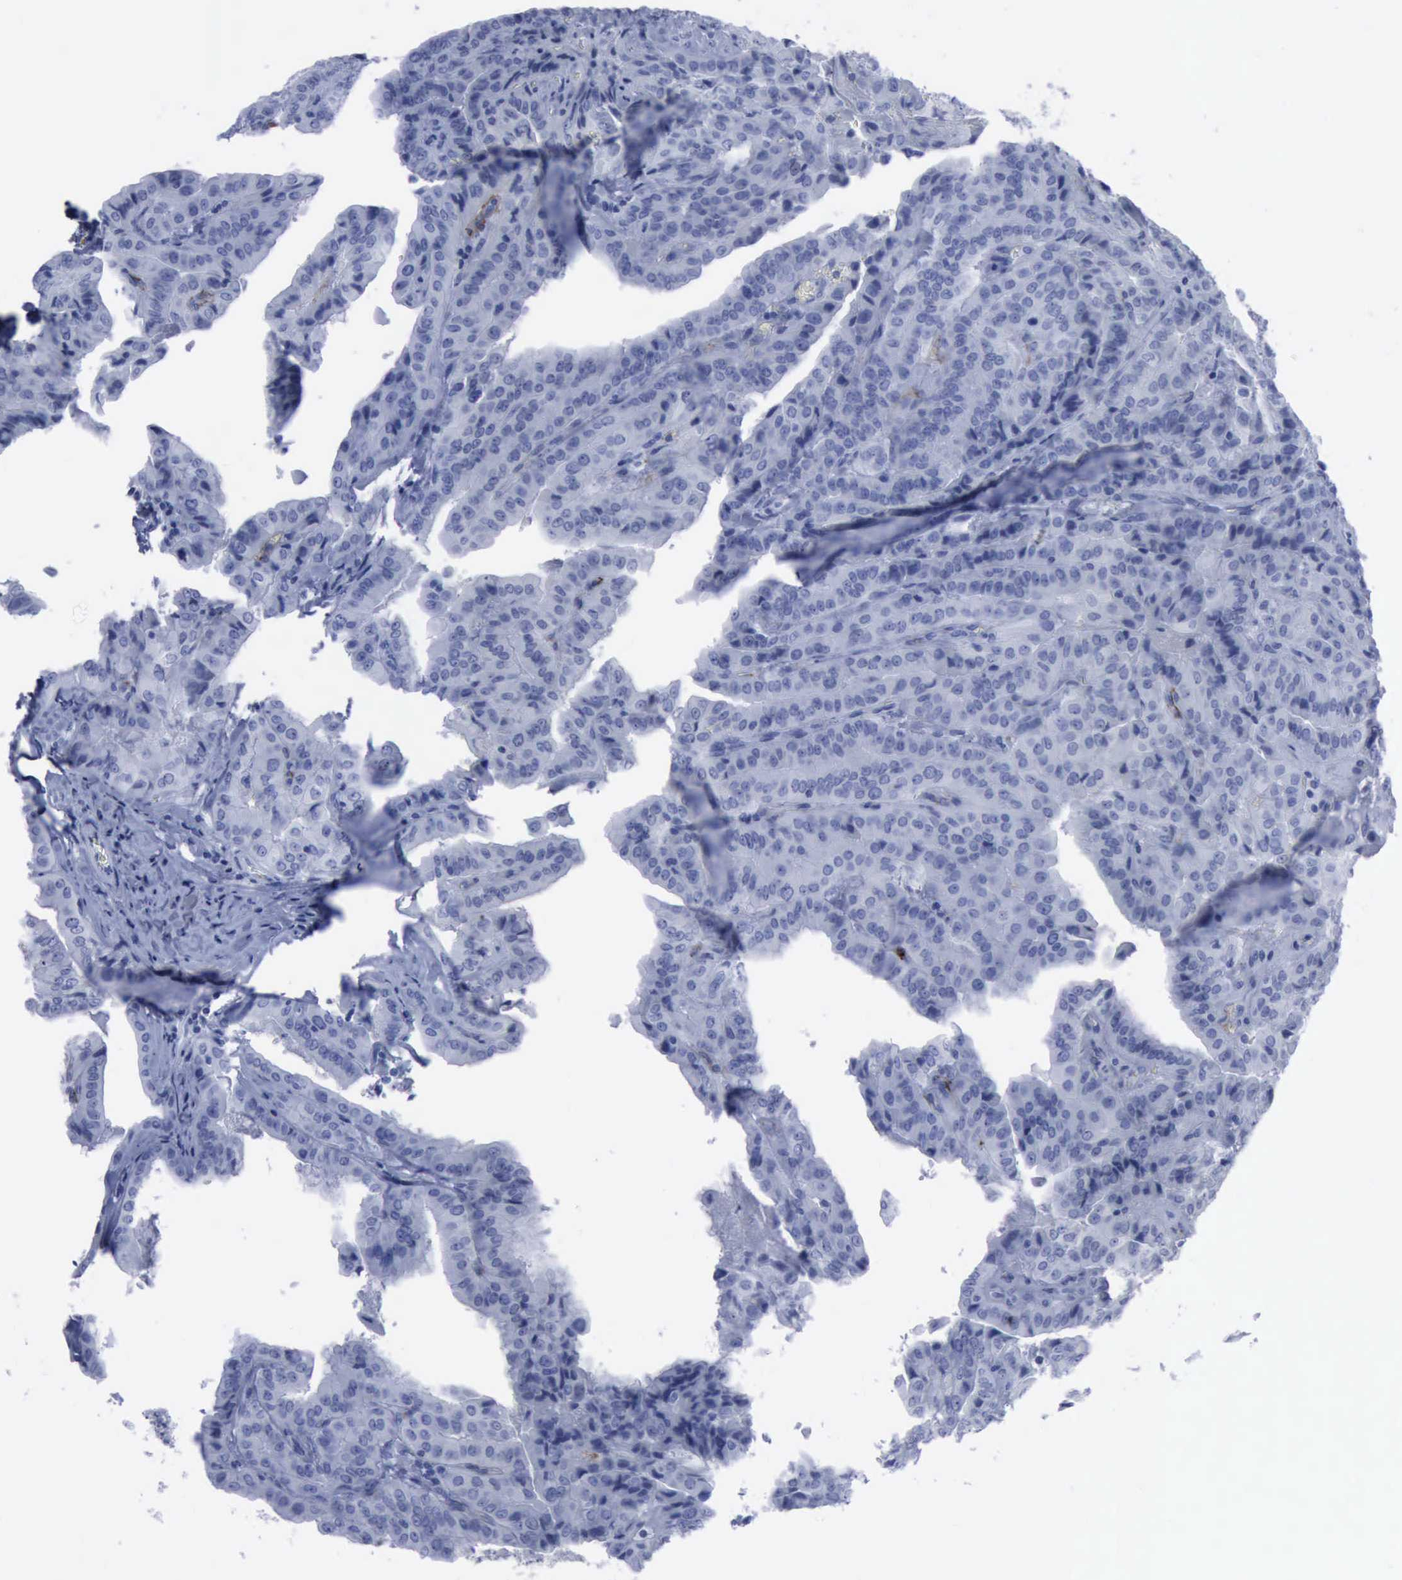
{"staining": {"intensity": "negative", "quantity": "none", "location": "none"}, "tissue": "thyroid cancer", "cell_type": "Tumor cells", "image_type": "cancer", "snomed": [{"axis": "morphology", "description": "Papillary adenocarcinoma, NOS"}, {"axis": "topography", "description": "Thyroid gland"}], "caption": "Photomicrograph shows no protein staining in tumor cells of papillary adenocarcinoma (thyroid) tissue. (Immunohistochemistry (ihc), brightfield microscopy, high magnification).", "gene": "NGFR", "patient": {"sex": "female", "age": 71}}